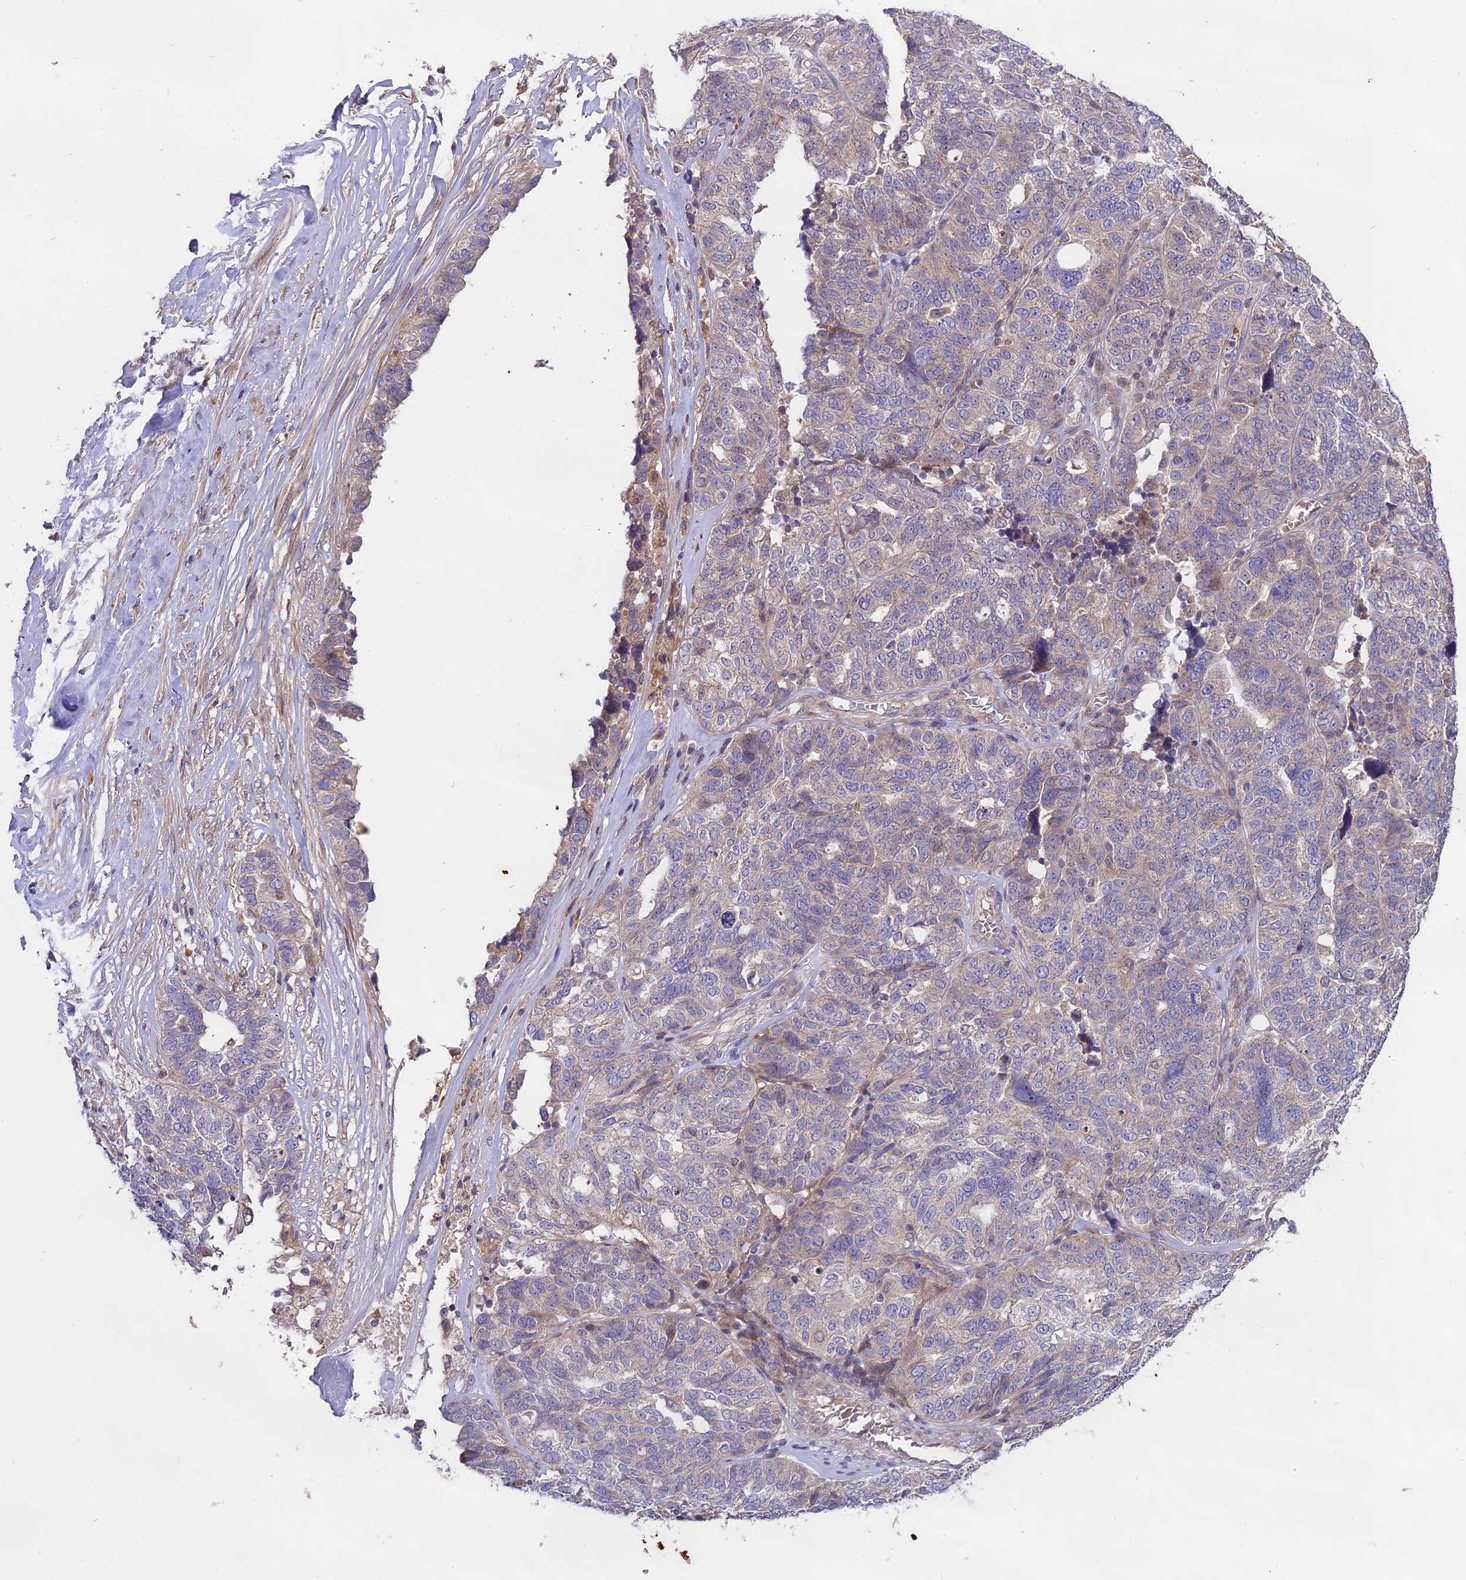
{"staining": {"intensity": "negative", "quantity": "none", "location": "none"}, "tissue": "ovarian cancer", "cell_type": "Tumor cells", "image_type": "cancer", "snomed": [{"axis": "morphology", "description": "Cystadenocarcinoma, serous, NOS"}, {"axis": "topography", "description": "Ovary"}], "caption": "This is an immunohistochemistry (IHC) photomicrograph of ovarian cancer. There is no positivity in tumor cells.", "gene": "MEMO1", "patient": {"sex": "female", "age": 59}}